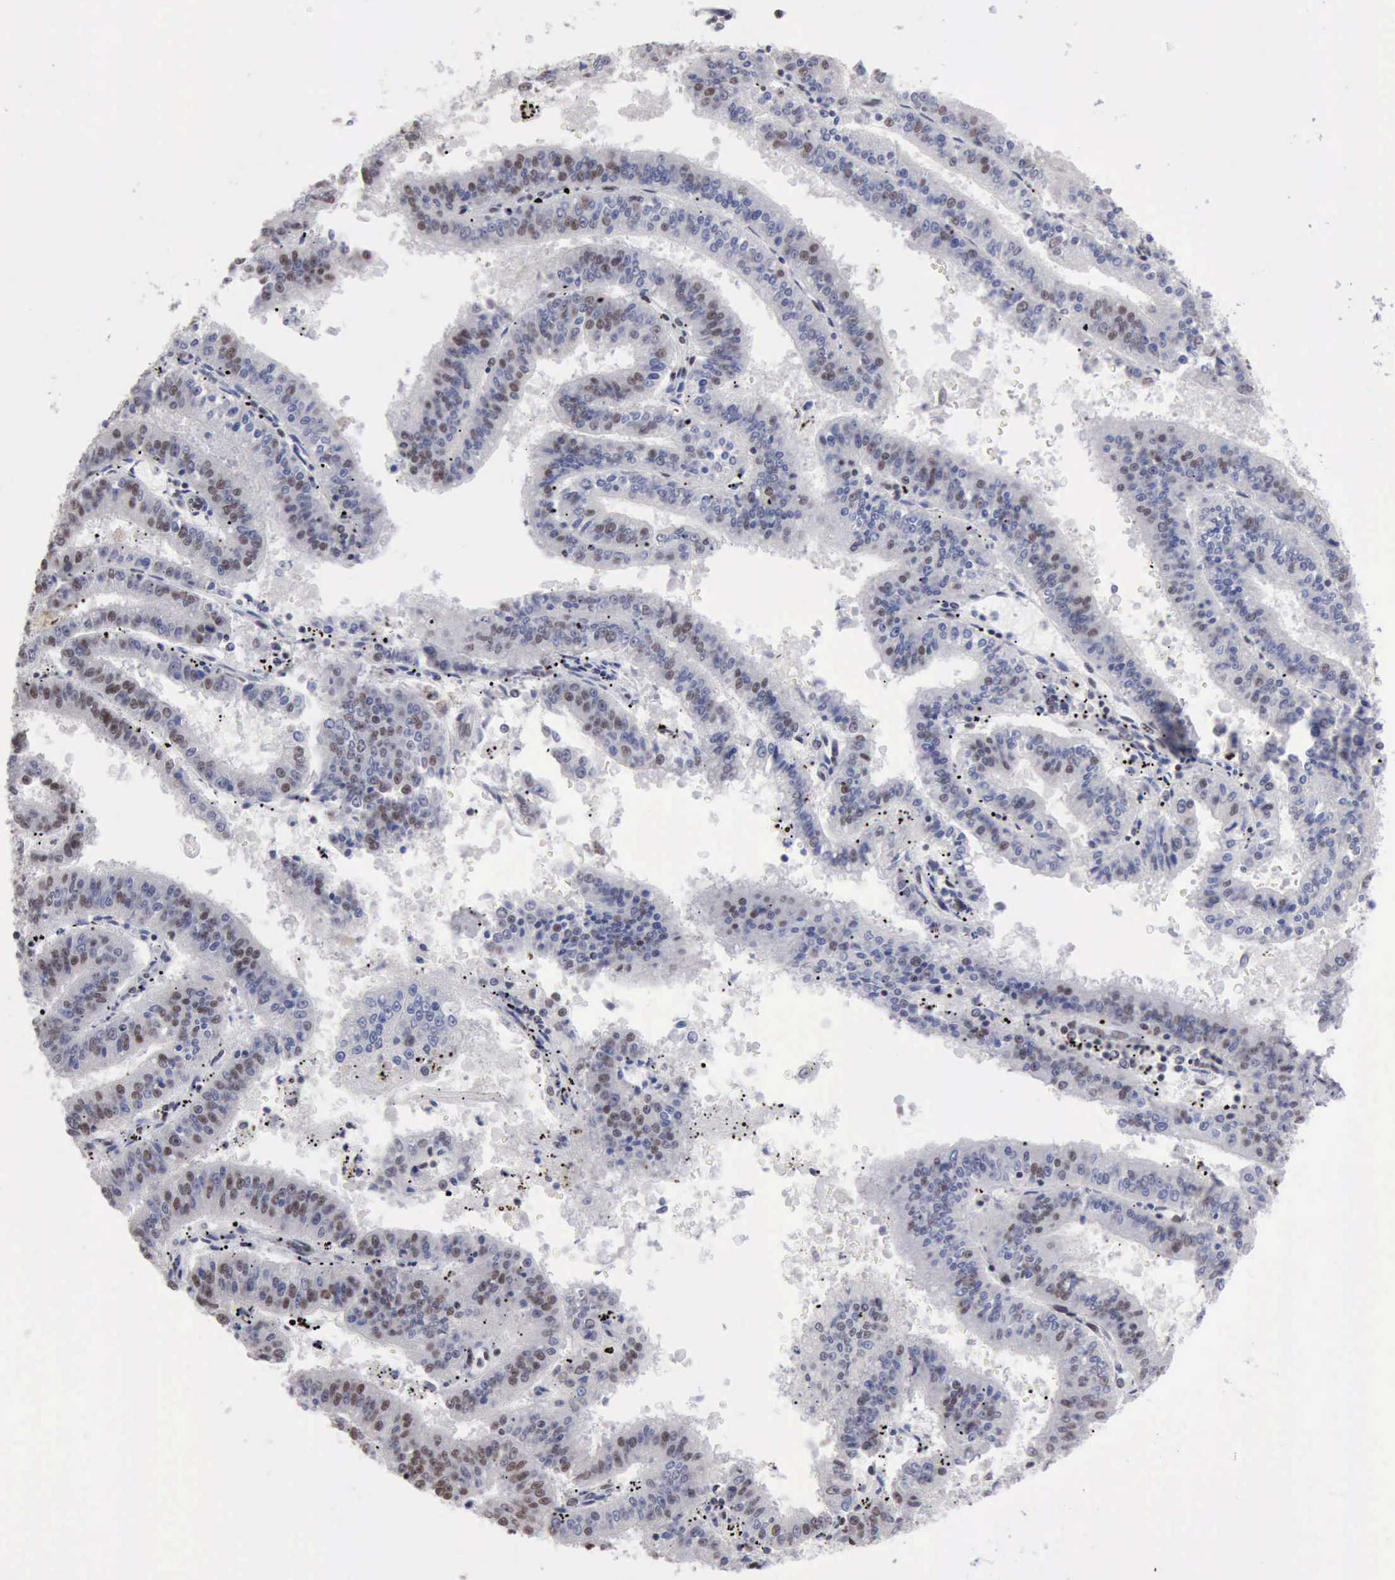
{"staining": {"intensity": "weak", "quantity": "25%-75%", "location": "nuclear"}, "tissue": "endometrial cancer", "cell_type": "Tumor cells", "image_type": "cancer", "snomed": [{"axis": "morphology", "description": "Adenocarcinoma, NOS"}, {"axis": "topography", "description": "Endometrium"}], "caption": "Protein positivity by immunohistochemistry shows weak nuclear expression in about 25%-75% of tumor cells in endometrial cancer (adenocarcinoma).", "gene": "TAF1", "patient": {"sex": "female", "age": 66}}